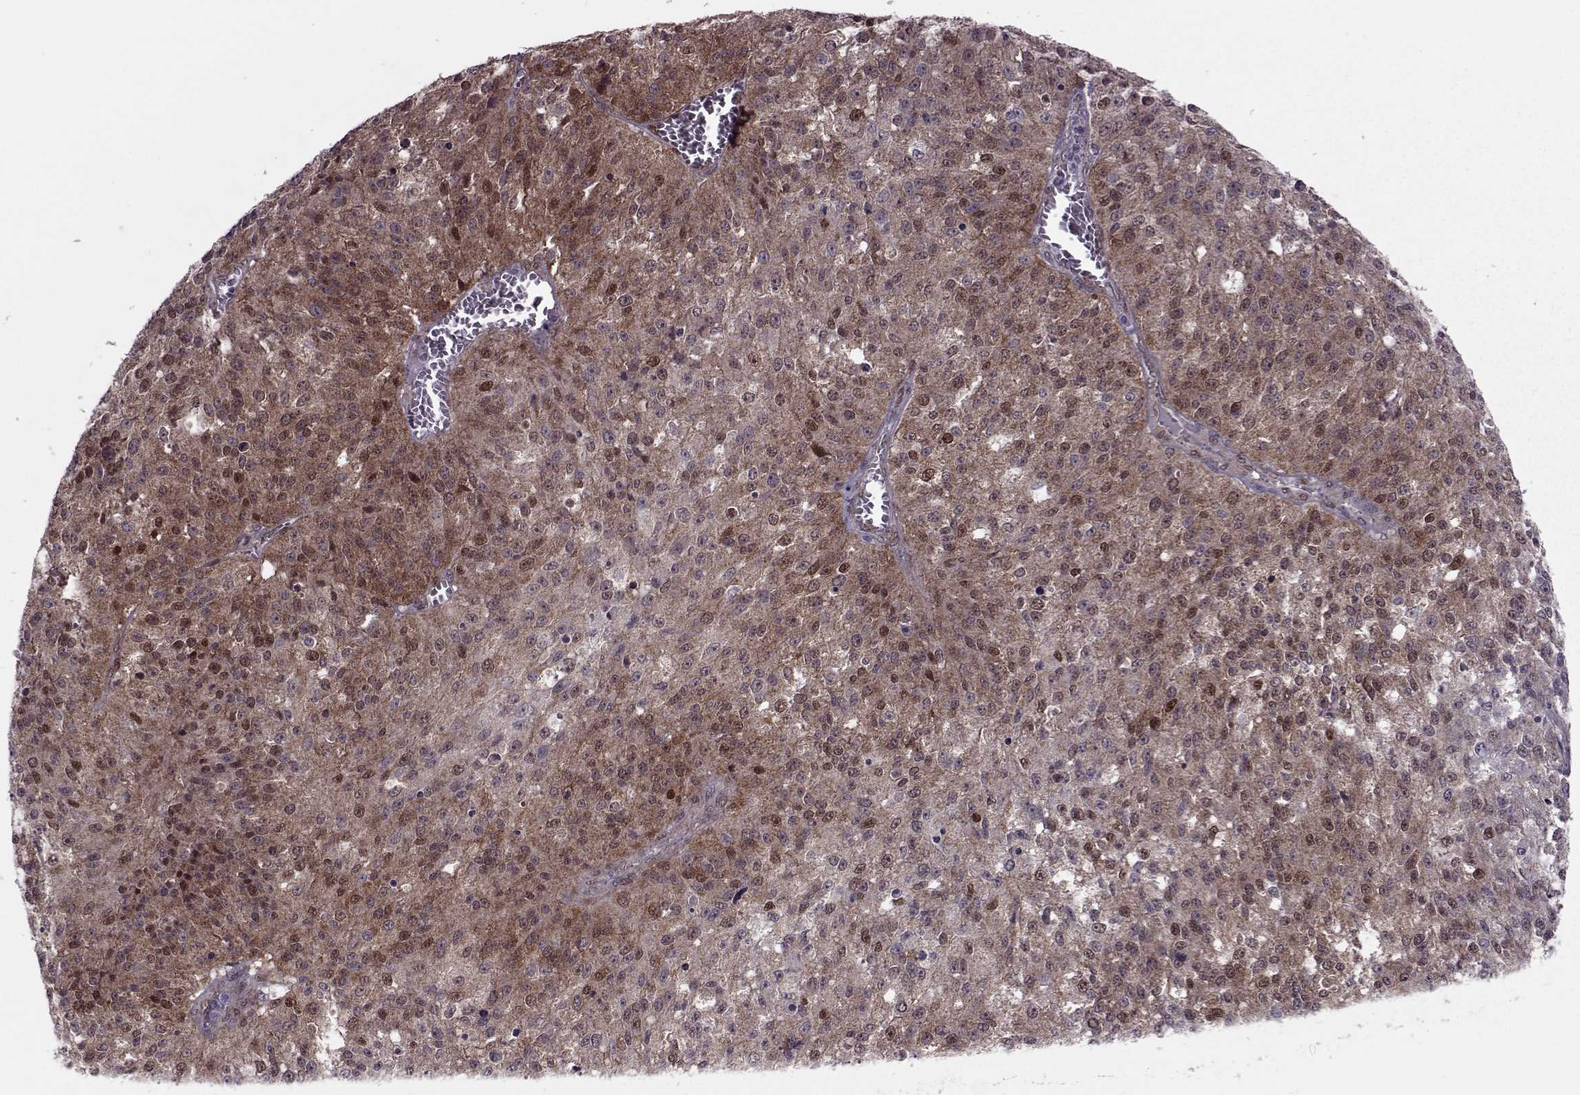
{"staining": {"intensity": "moderate", "quantity": "25%-75%", "location": "cytoplasmic/membranous,nuclear"}, "tissue": "melanoma", "cell_type": "Tumor cells", "image_type": "cancer", "snomed": [{"axis": "morphology", "description": "Malignant melanoma, Metastatic site"}, {"axis": "topography", "description": "Lymph node"}], "caption": "Protein expression analysis of human melanoma reveals moderate cytoplasmic/membranous and nuclear positivity in about 25%-75% of tumor cells.", "gene": "CDK4", "patient": {"sex": "female", "age": 64}}